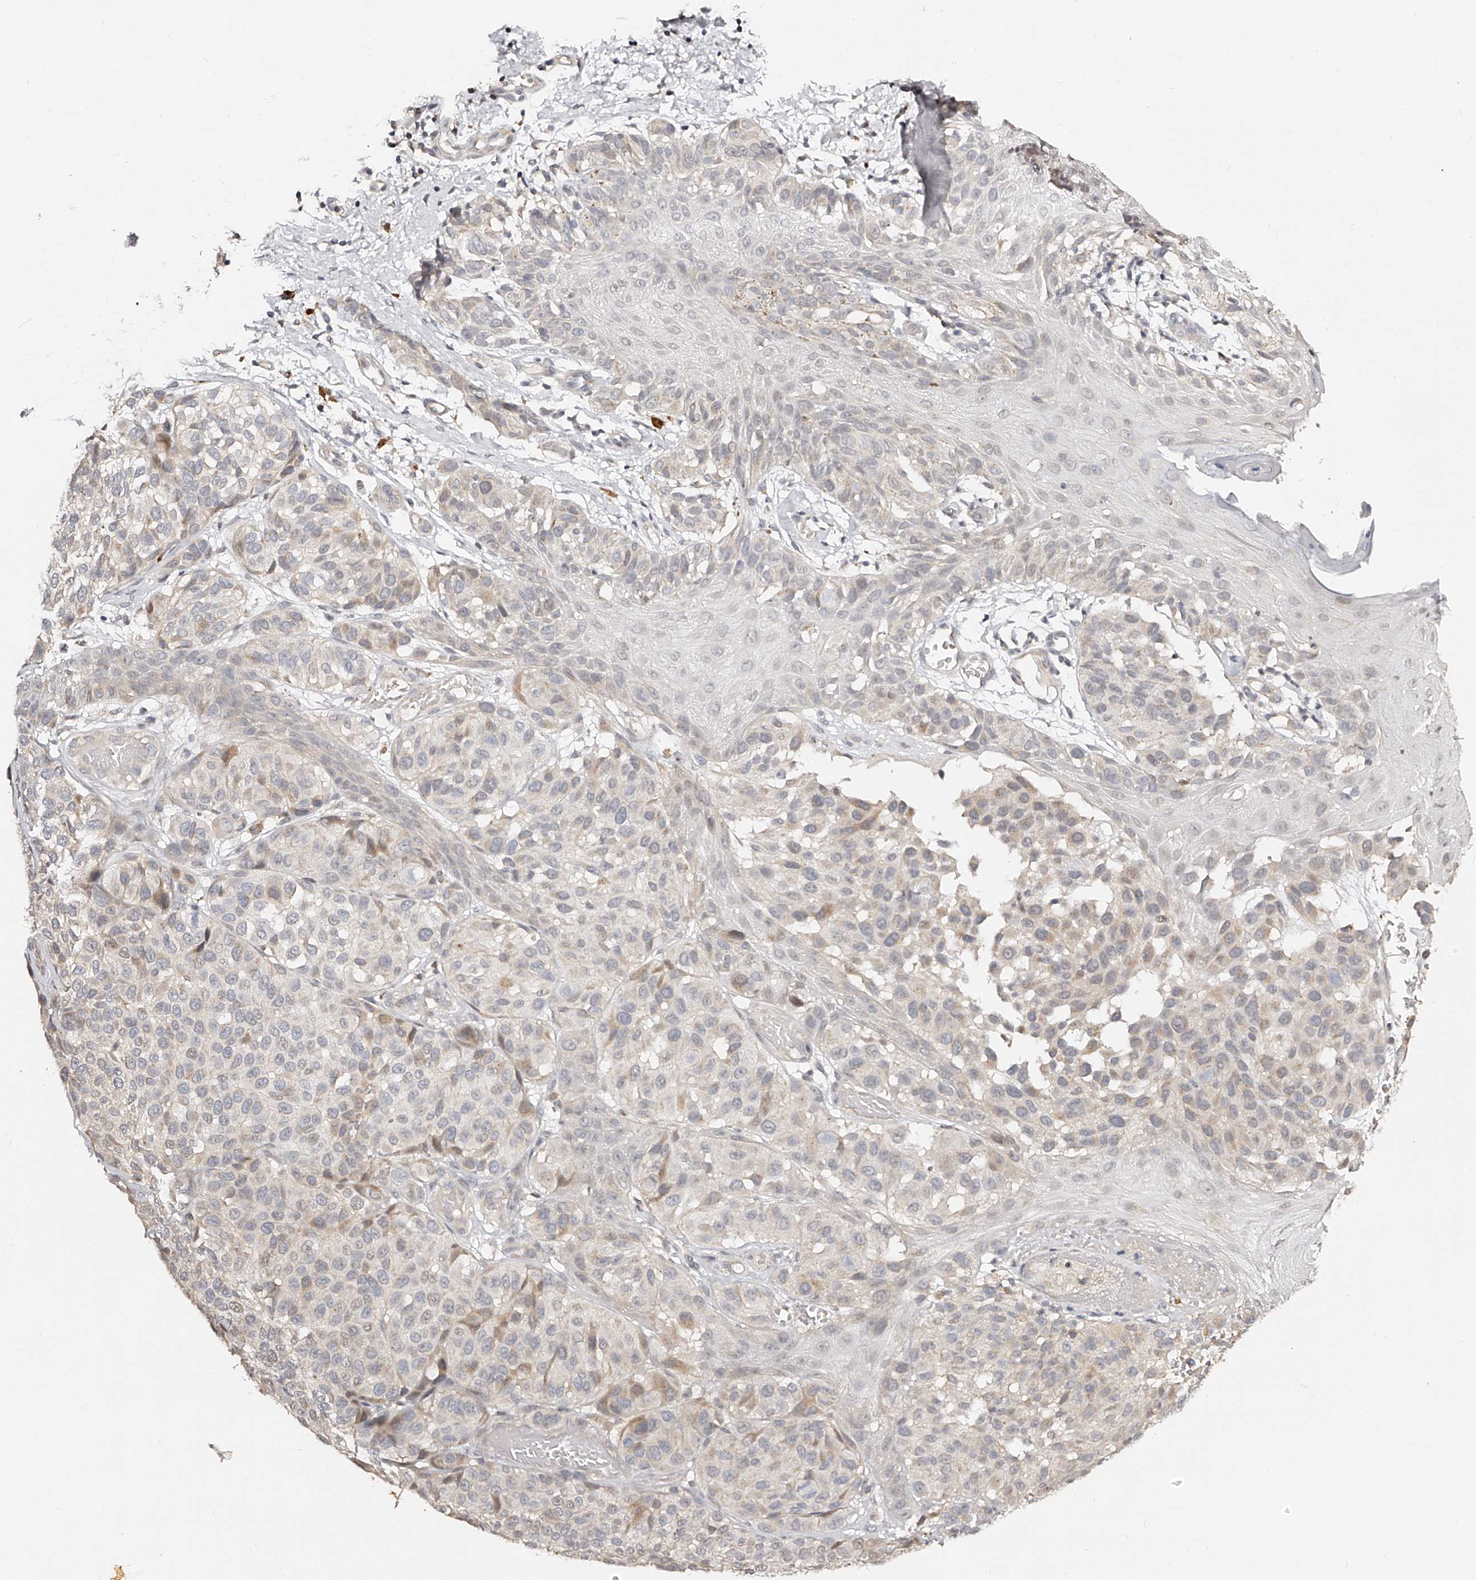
{"staining": {"intensity": "weak", "quantity": "<25%", "location": "cytoplasmic/membranous"}, "tissue": "melanoma", "cell_type": "Tumor cells", "image_type": "cancer", "snomed": [{"axis": "morphology", "description": "Malignant melanoma, NOS"}, {"axis": "topography", "description": "Skin"}], "caption": "Immunohistochemistry of melanoma shows no staining in tumor cells. Nuclei are stained in blue.", "gene": "ZNF789", "patient": {"sex": "male", "age": 83}}